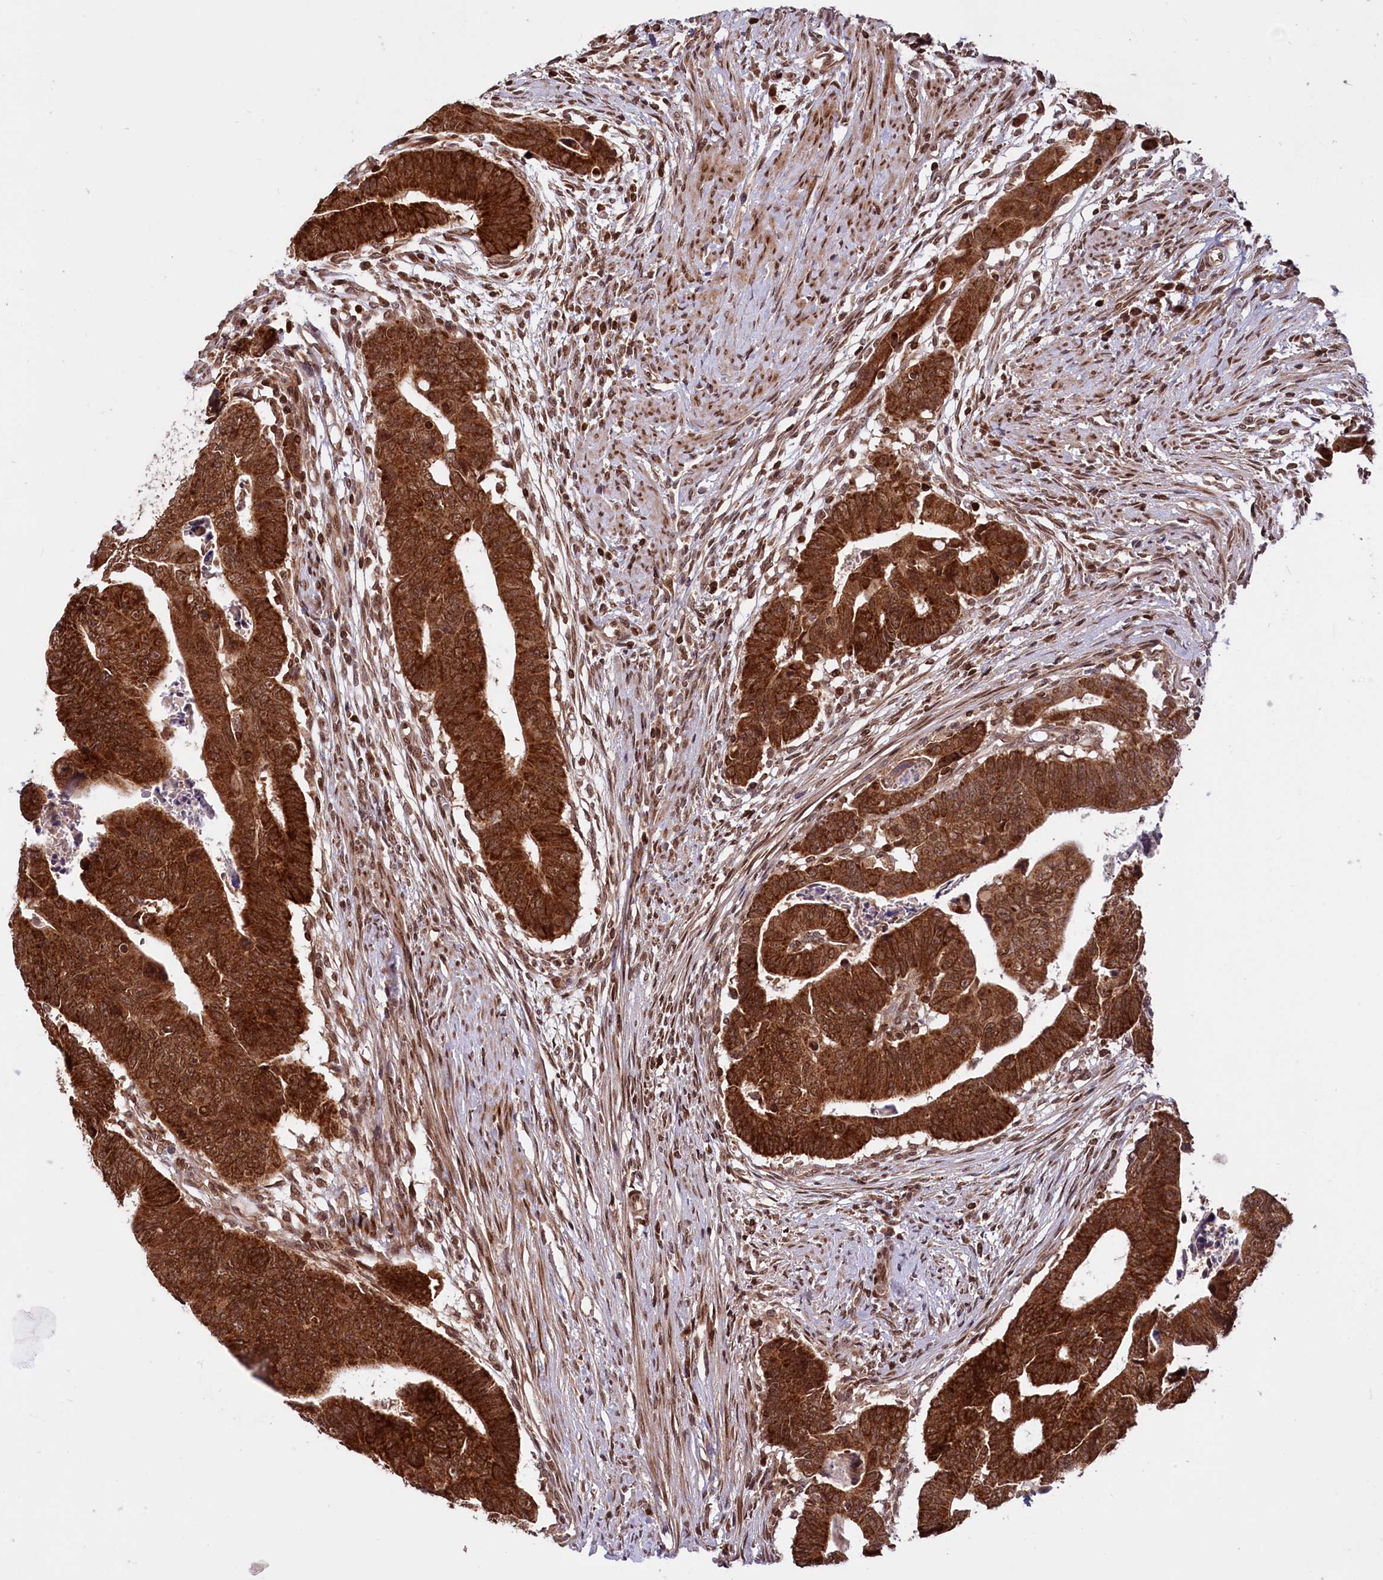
{"staining": {"intensity": "strong", "quantity": ">75%", "location": "cytoplasmic/membranous,nuclear"}, "tissue": "colorectal cancer", "cell_type": "Tumor cells", "image_type": "cancer", "snomed": [{"axis": "morphology", "description": "Adenocarcinoma, NOS"}, {"axis": "topography", "description": "Rectum"}], "caption": "Colorectal cancer tissue shows strong cytoplasmic/membranous and nuclear expression in approximately >75% of tumor cells The staining was performed using DAB (3,3'-diaminobenzidine), with brown indicating positive protein expression. Nuclei are stained blue with hematoxylin.", "gene": "PHC3", "patient": {"sex": "female", "age": 65}}